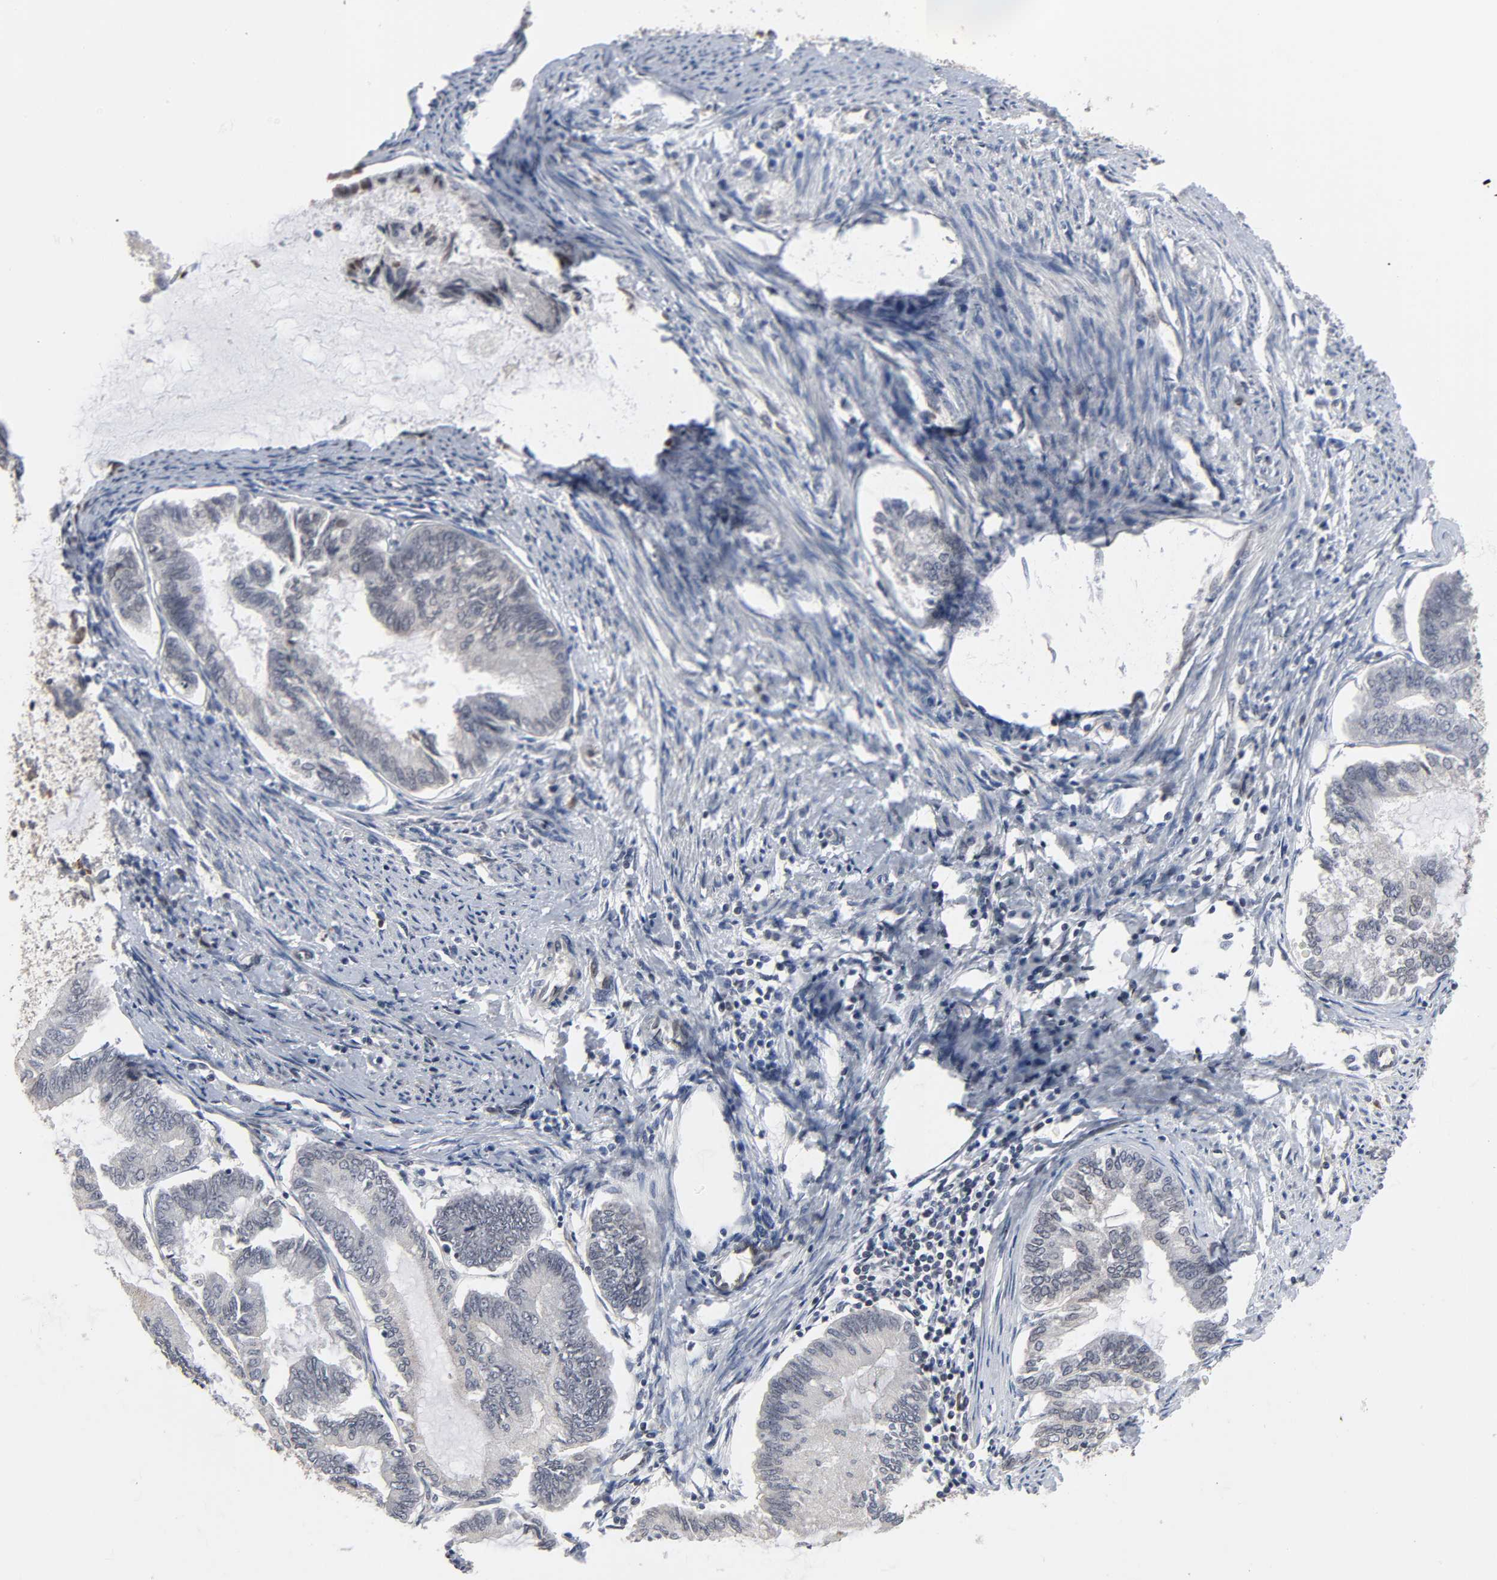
{"staining": {"intensity": "weak", "quantity": "<25%", "location": "cytoplasmic/membranous"}, "tissue": "endometrial cancer", "cell_type": "Tumor cells", "image_type": "cancer", "snomed": [{"axis": "morphology", "description": "Adenocarcinoma, NOS"}, {"axis": "topography", "description": "Endometrium"}], "caption": "Image shows no protein staining in tumor cells of adenocarcinoma (endometrial) tissue.", "gene": "CCDC175", "patient": {"sex": "female", "age": 86}}